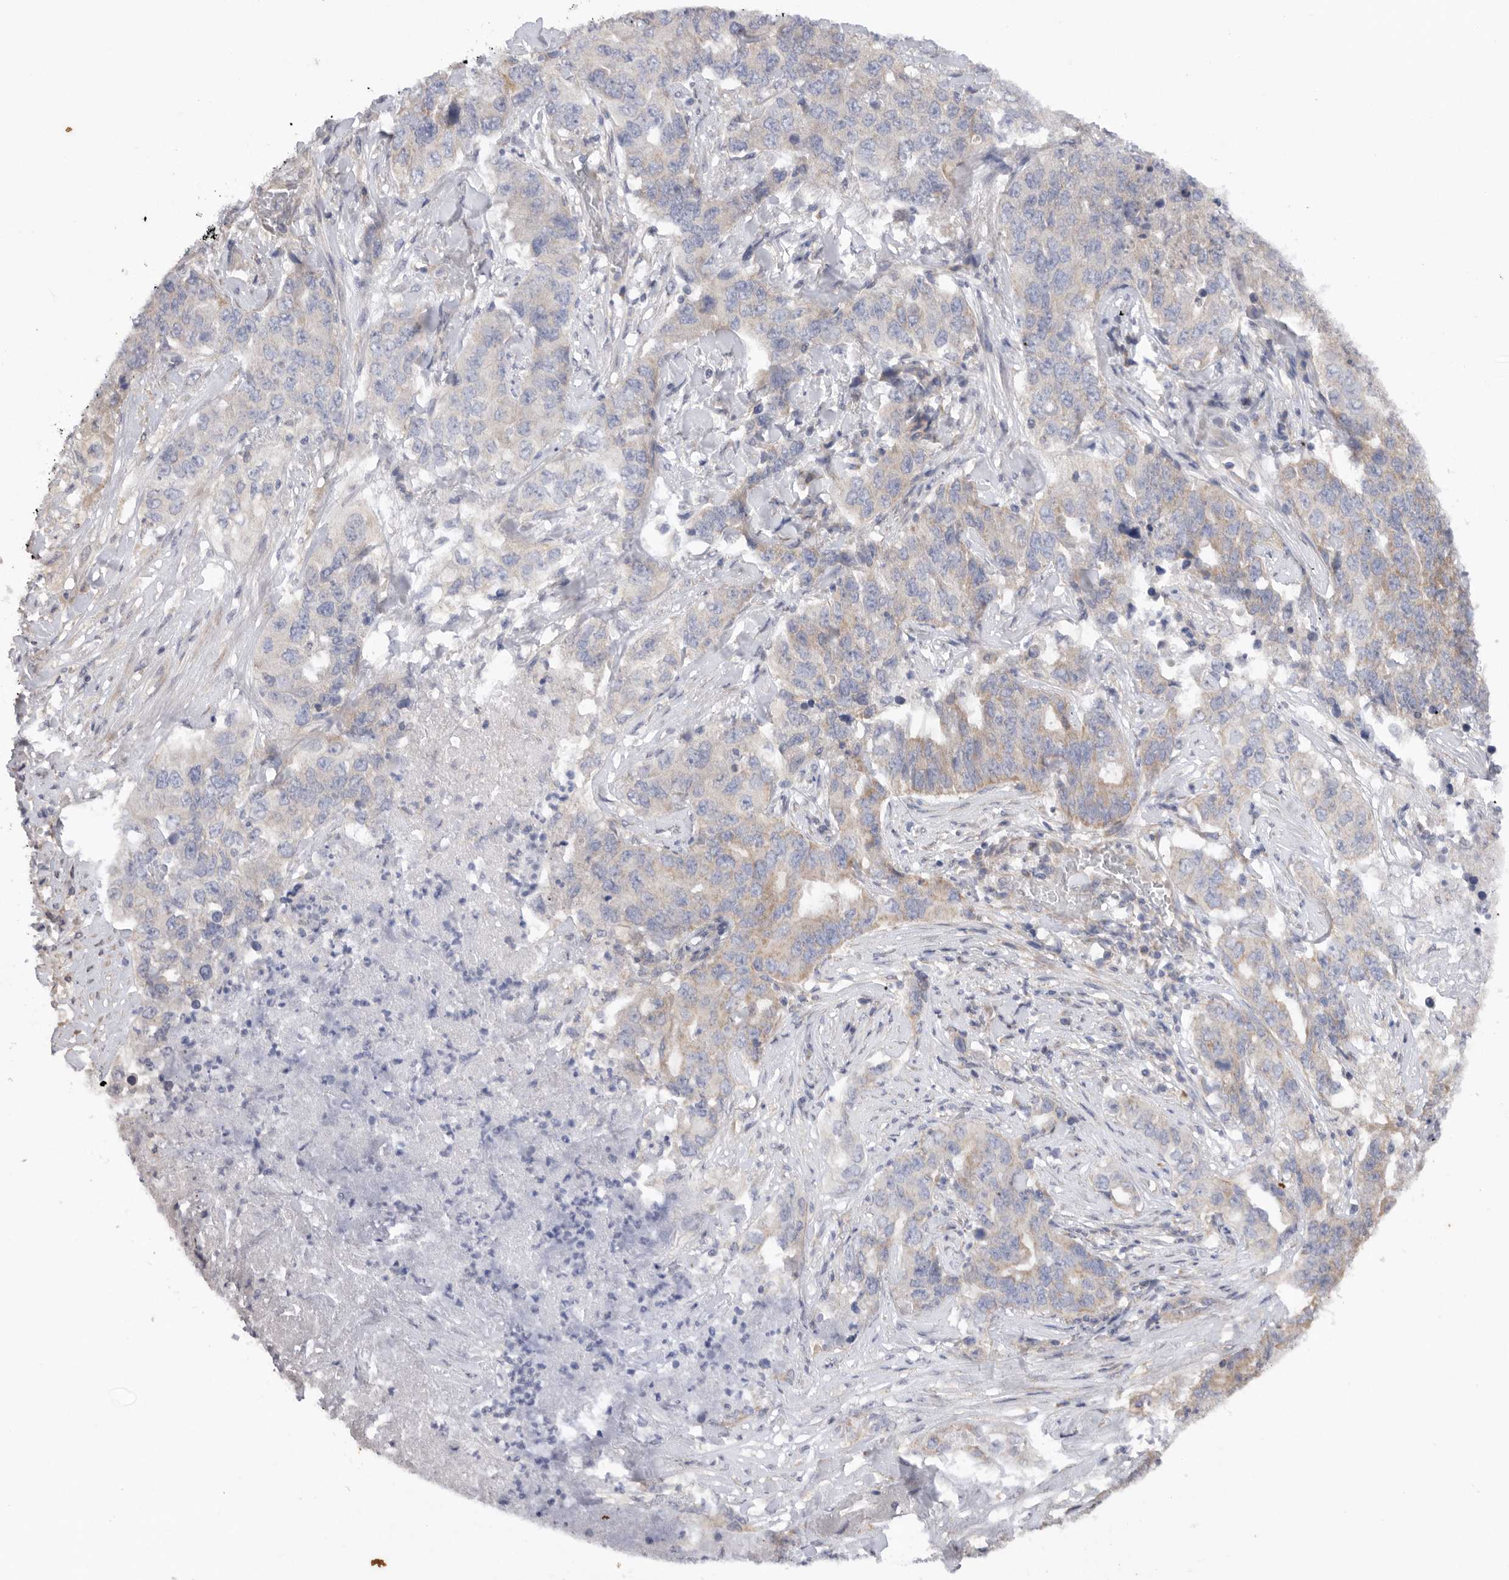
{"staining": {"intensity": "weak", "quantity": "25%-75%", "location": "cytoplasmic/membranous"}, "tissue": "lung cancer", "cell_type": "Tumor cells", "image_type": "cancer", "snomed": [{"axis": "morphology", "description": "Adenocarcinoma, NOS"}, {"axis": "topography", "description": "Lung"}], "caption": "About 25%-75% of tumor cells in lung cancer (adenocarcinoma) reveal weak cytoplasmic/membranous protein expression as visualized by brown immunohistochemical staining.", "gene": "MTFR1L", "patient": {"sex": "female", "age": 51}}